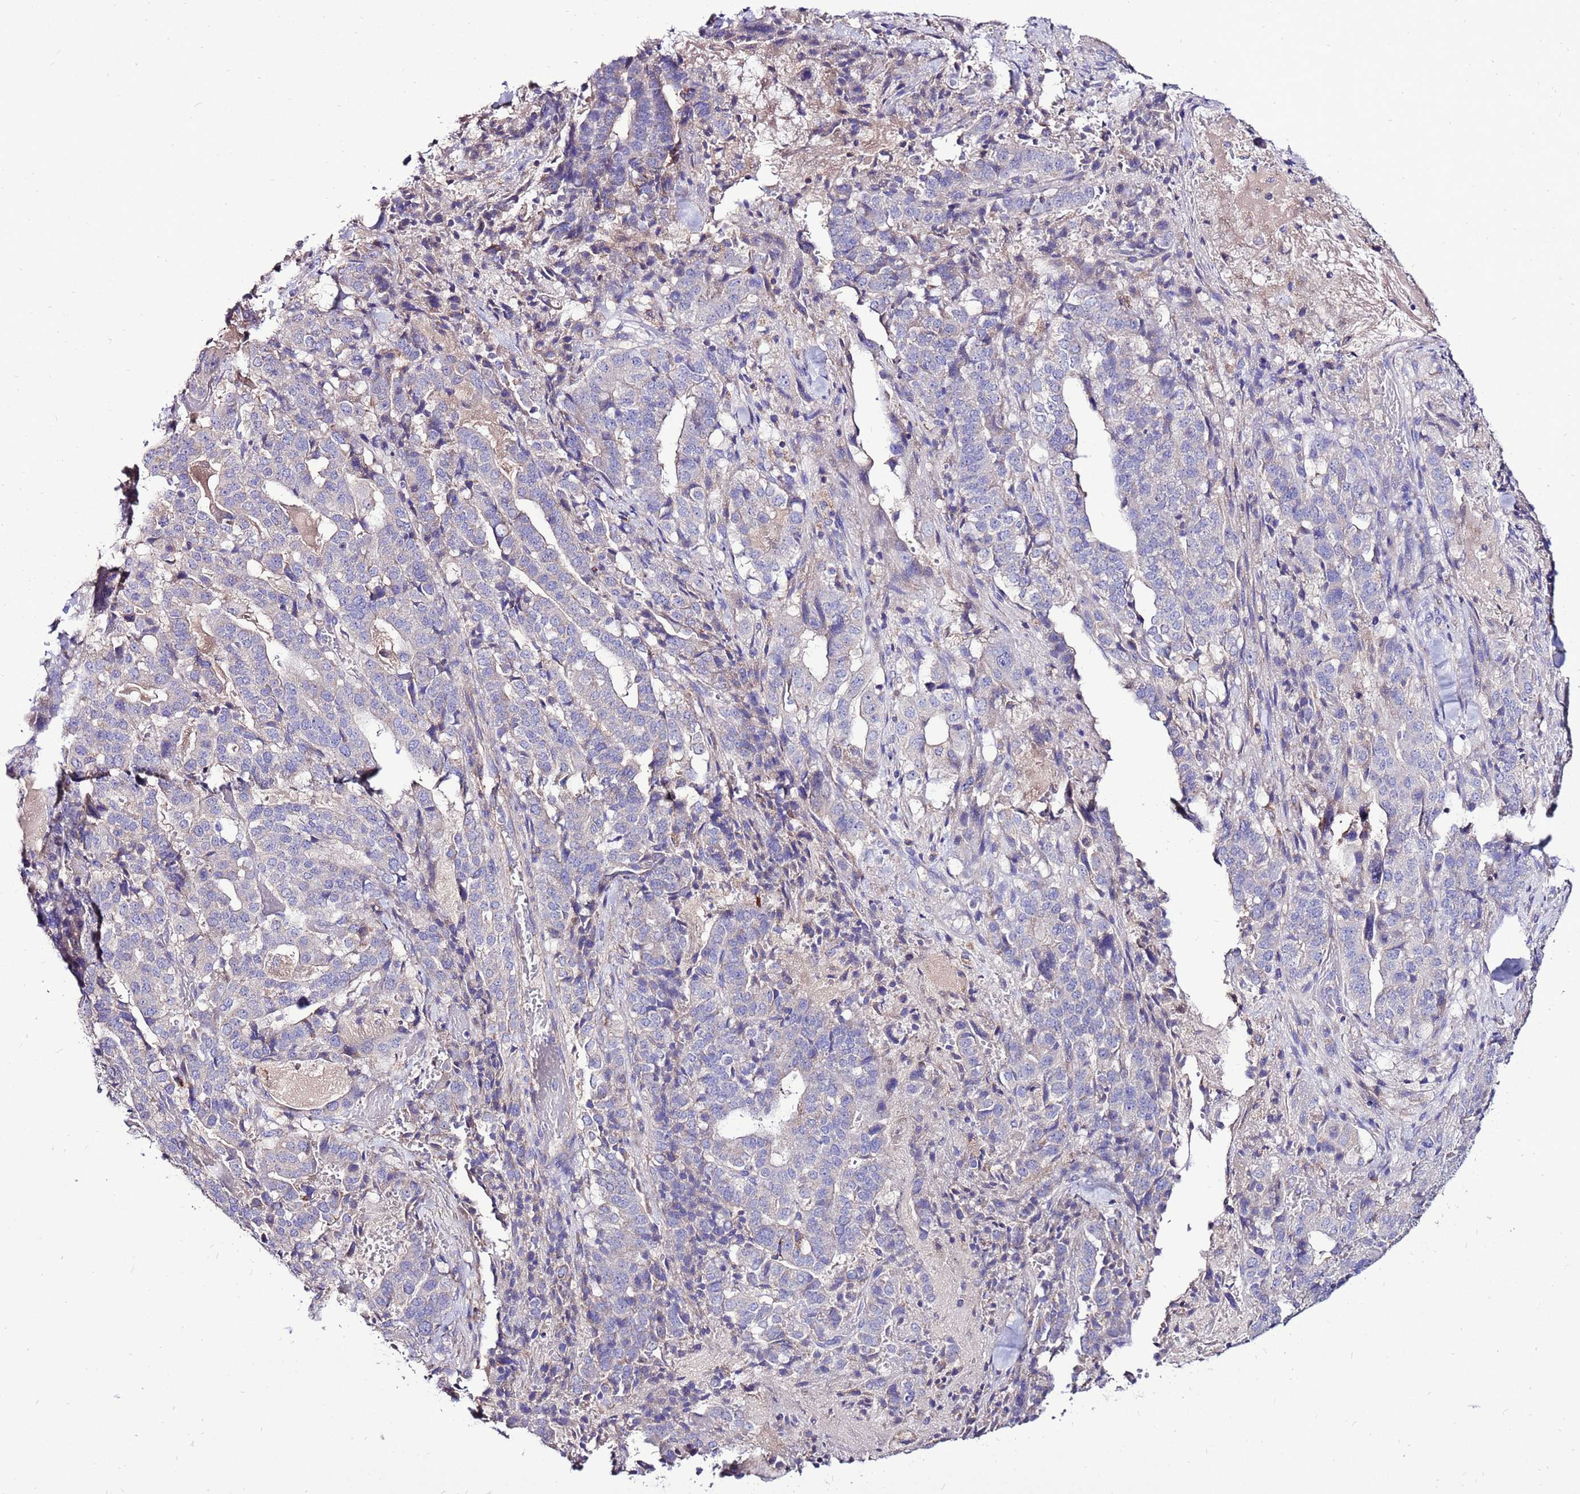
{"staining": {"intensity": "negative", "quantity": "none", "location": "none"}, "tissue": "stomach cancer", "cell_type": "Tumor cells", "image_type": "cancer", "snomed": [{"axis": "morphology", "description": "Adenocarcinoma, NOS"}, {"axis": "topography", "description": "Stomach"}], "caption": "Photomicrograph shows no protein staining in tumor cells of stomach adenocarcinoma tissue.", "gene": "TMEM106C", "patient": {"sex": "male", "age": 48}}